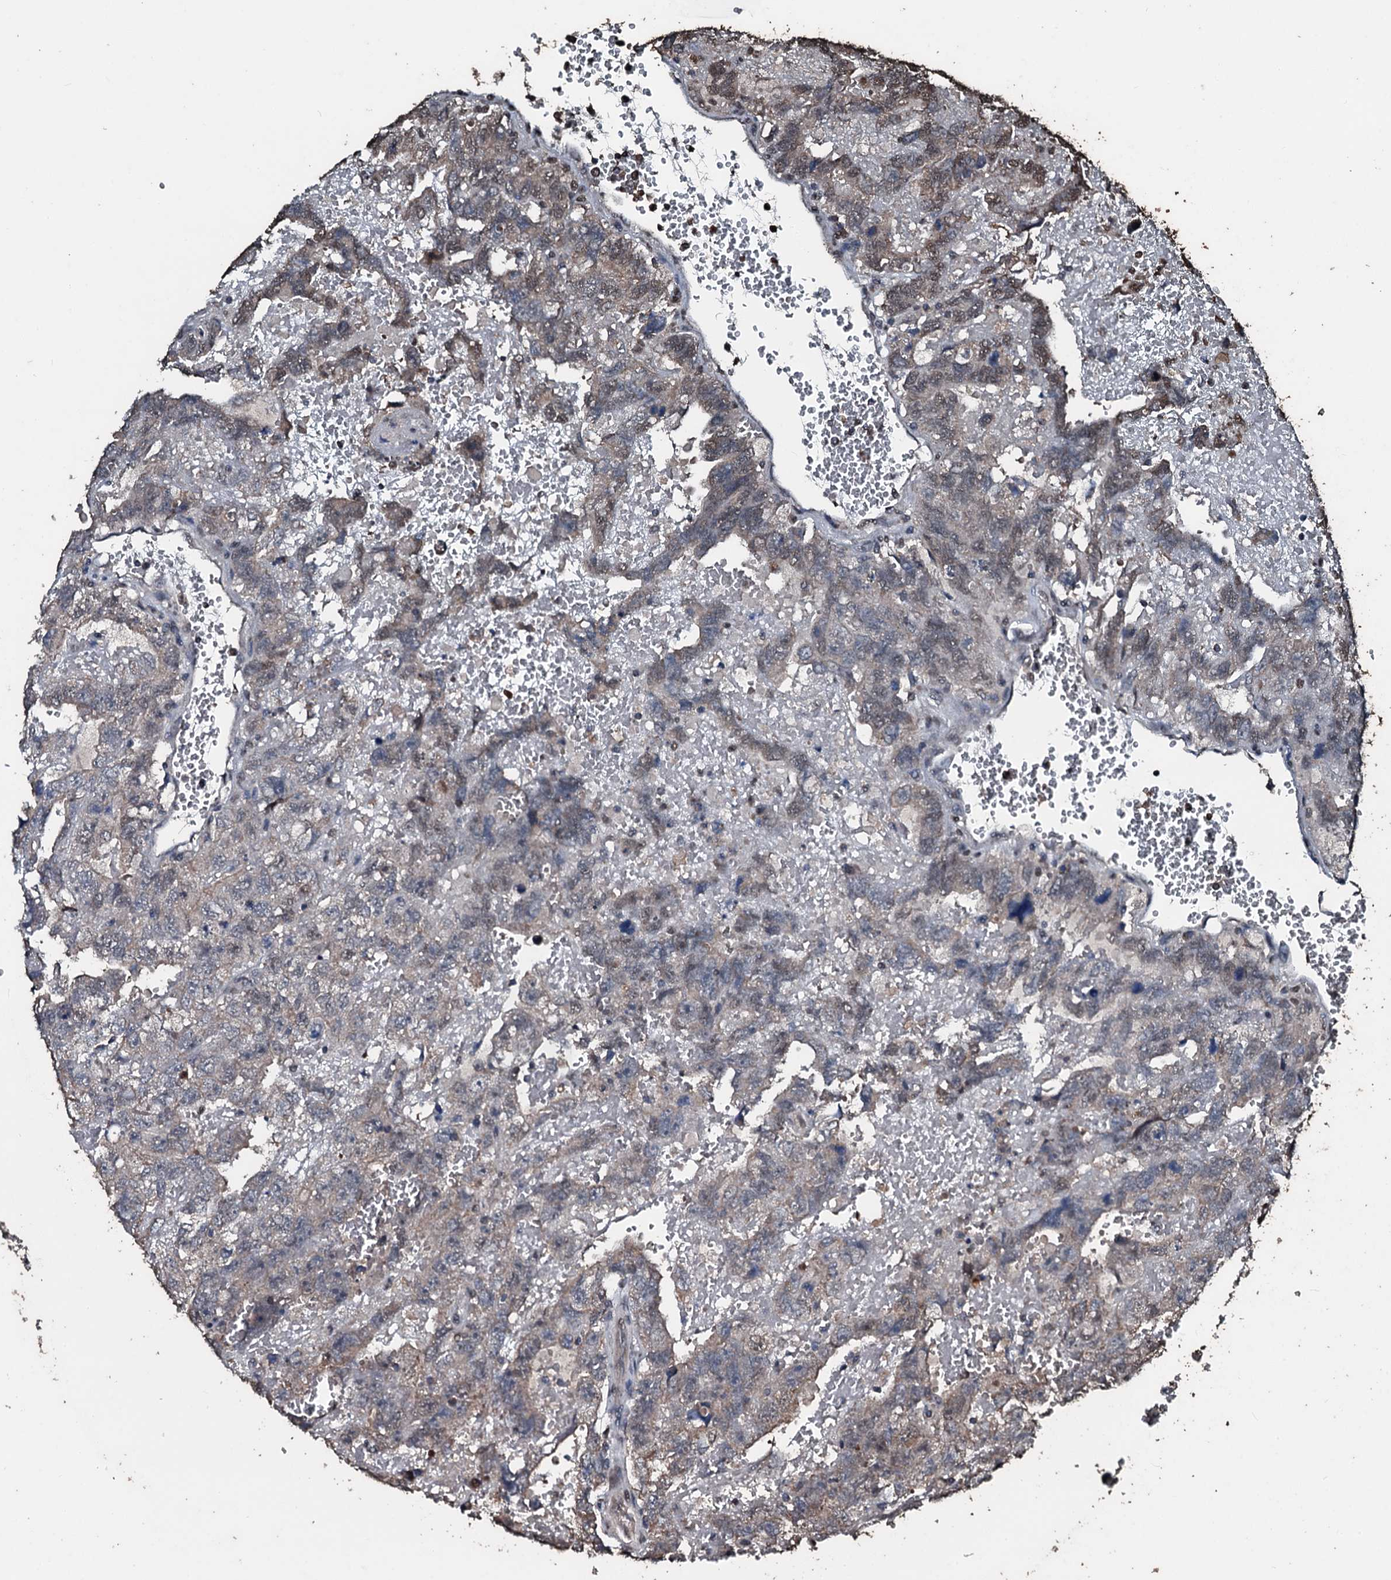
{"staining": {"intensity": "weak", "quantity": "25%-75%", "location": "nuclear"}, "tissue": "testis cancer", "cell_type": "Tumor cells", "image_type": "cancer", "snomed": [{"axis": "morphology", "description": "Carcinoma, Embryonal, NOS"}, {"axis": "topography", "description": "Testis"}], "caption": "Protein expression analysis of testis cancer (embryonal carcinoma) displays weak nuclear positivity in about 25%-75% of tumor cells. The protein of interest is stained brown, and the nuclei are stained in blue (DAB IHC with brightfield microscopy, high magnification).", "gene": "FAAP24", "patient": {"sex": "male", "age": 45}}